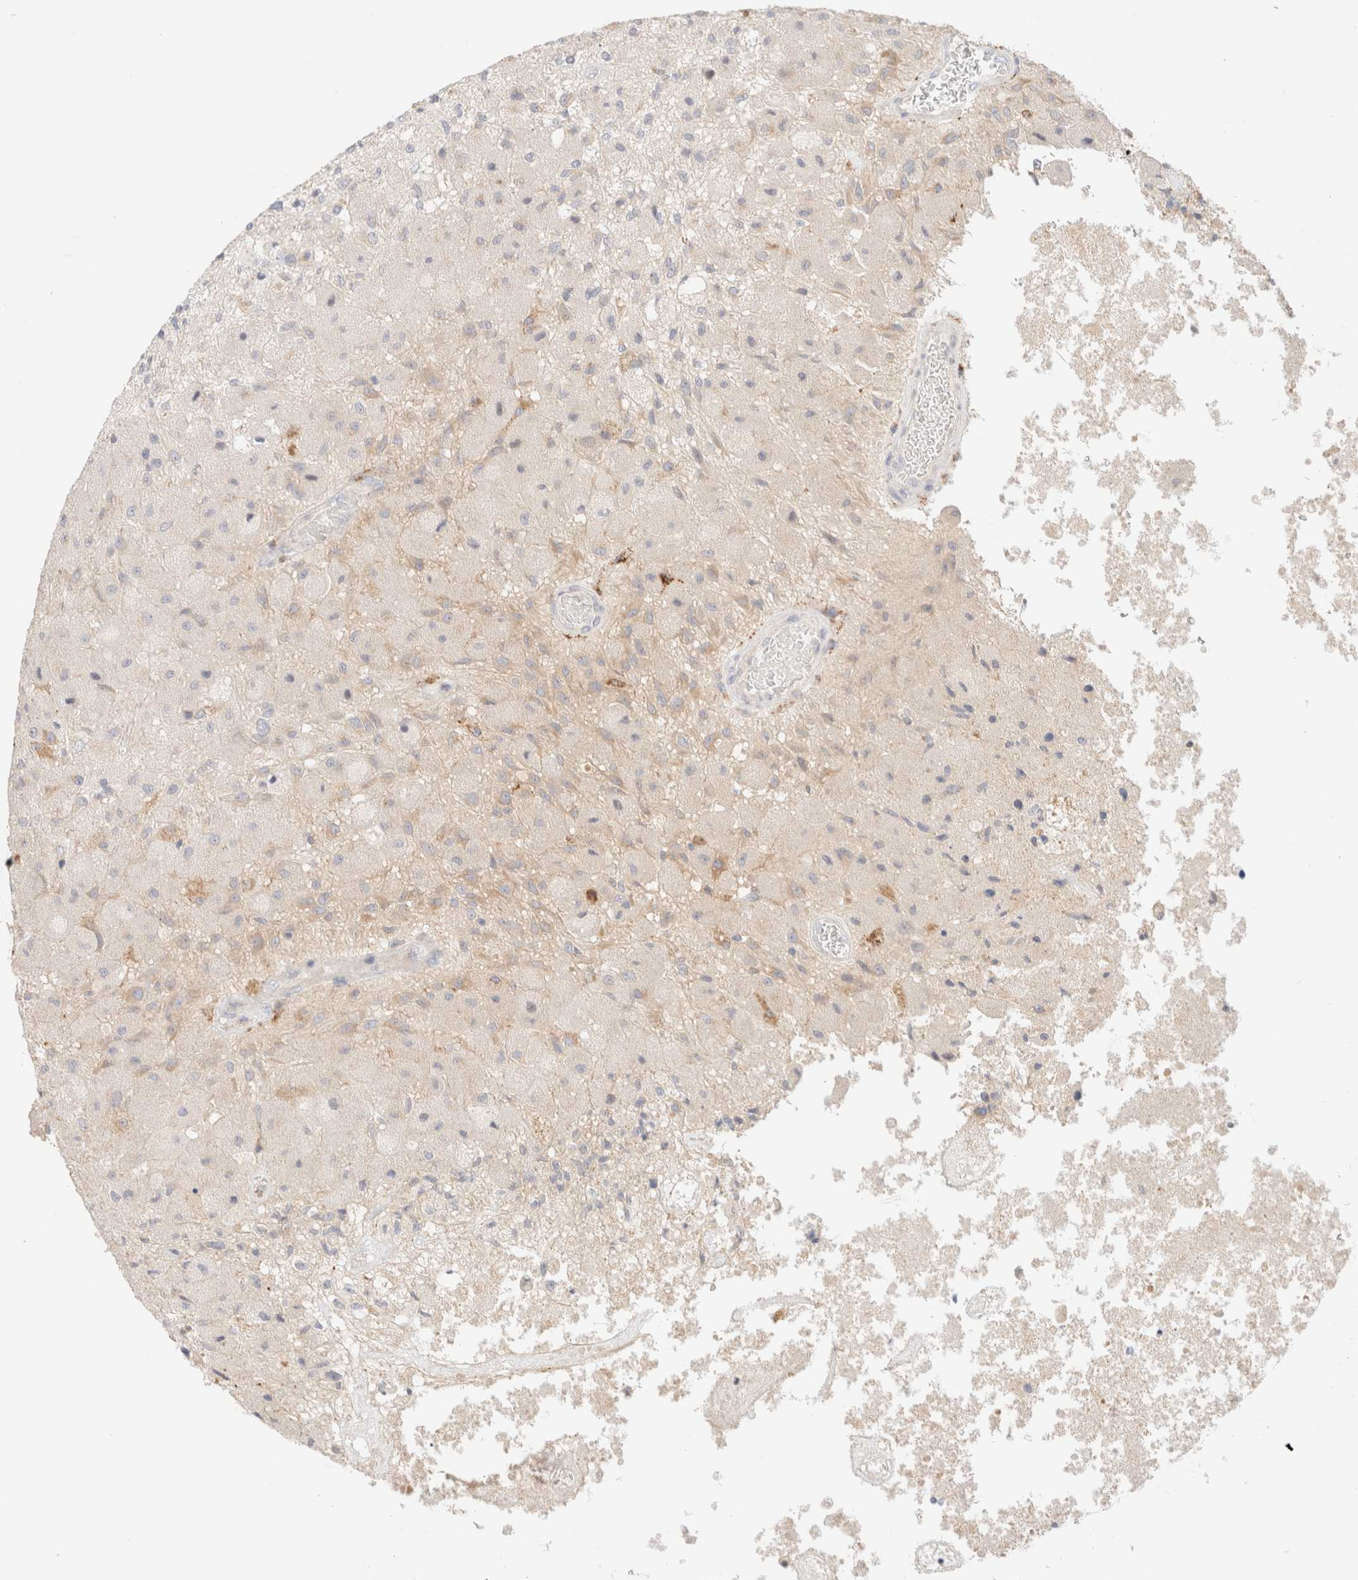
{"staining": {"intensity": "weak", "quantity": "<25%", "location": "cytoplasmic/membranous"}, "tissue": "glioma", "cell_type": "Tumor cells", "image_type": "cancer", "snomed": [{"axis": "morphology", "description": "Normal tissue, NOS"}, {"axis": "morphology", "description": "Glioma, malignant, High grade"}, {"axis": "topography", "description": "Cerebral cortex"}], "caption": "An image of malignant glioma (high-grade) stained for a protein displays no brown staining in tumor cells.", "gene": "SARM1", "patient": {"sex": "male", "age": 77}}